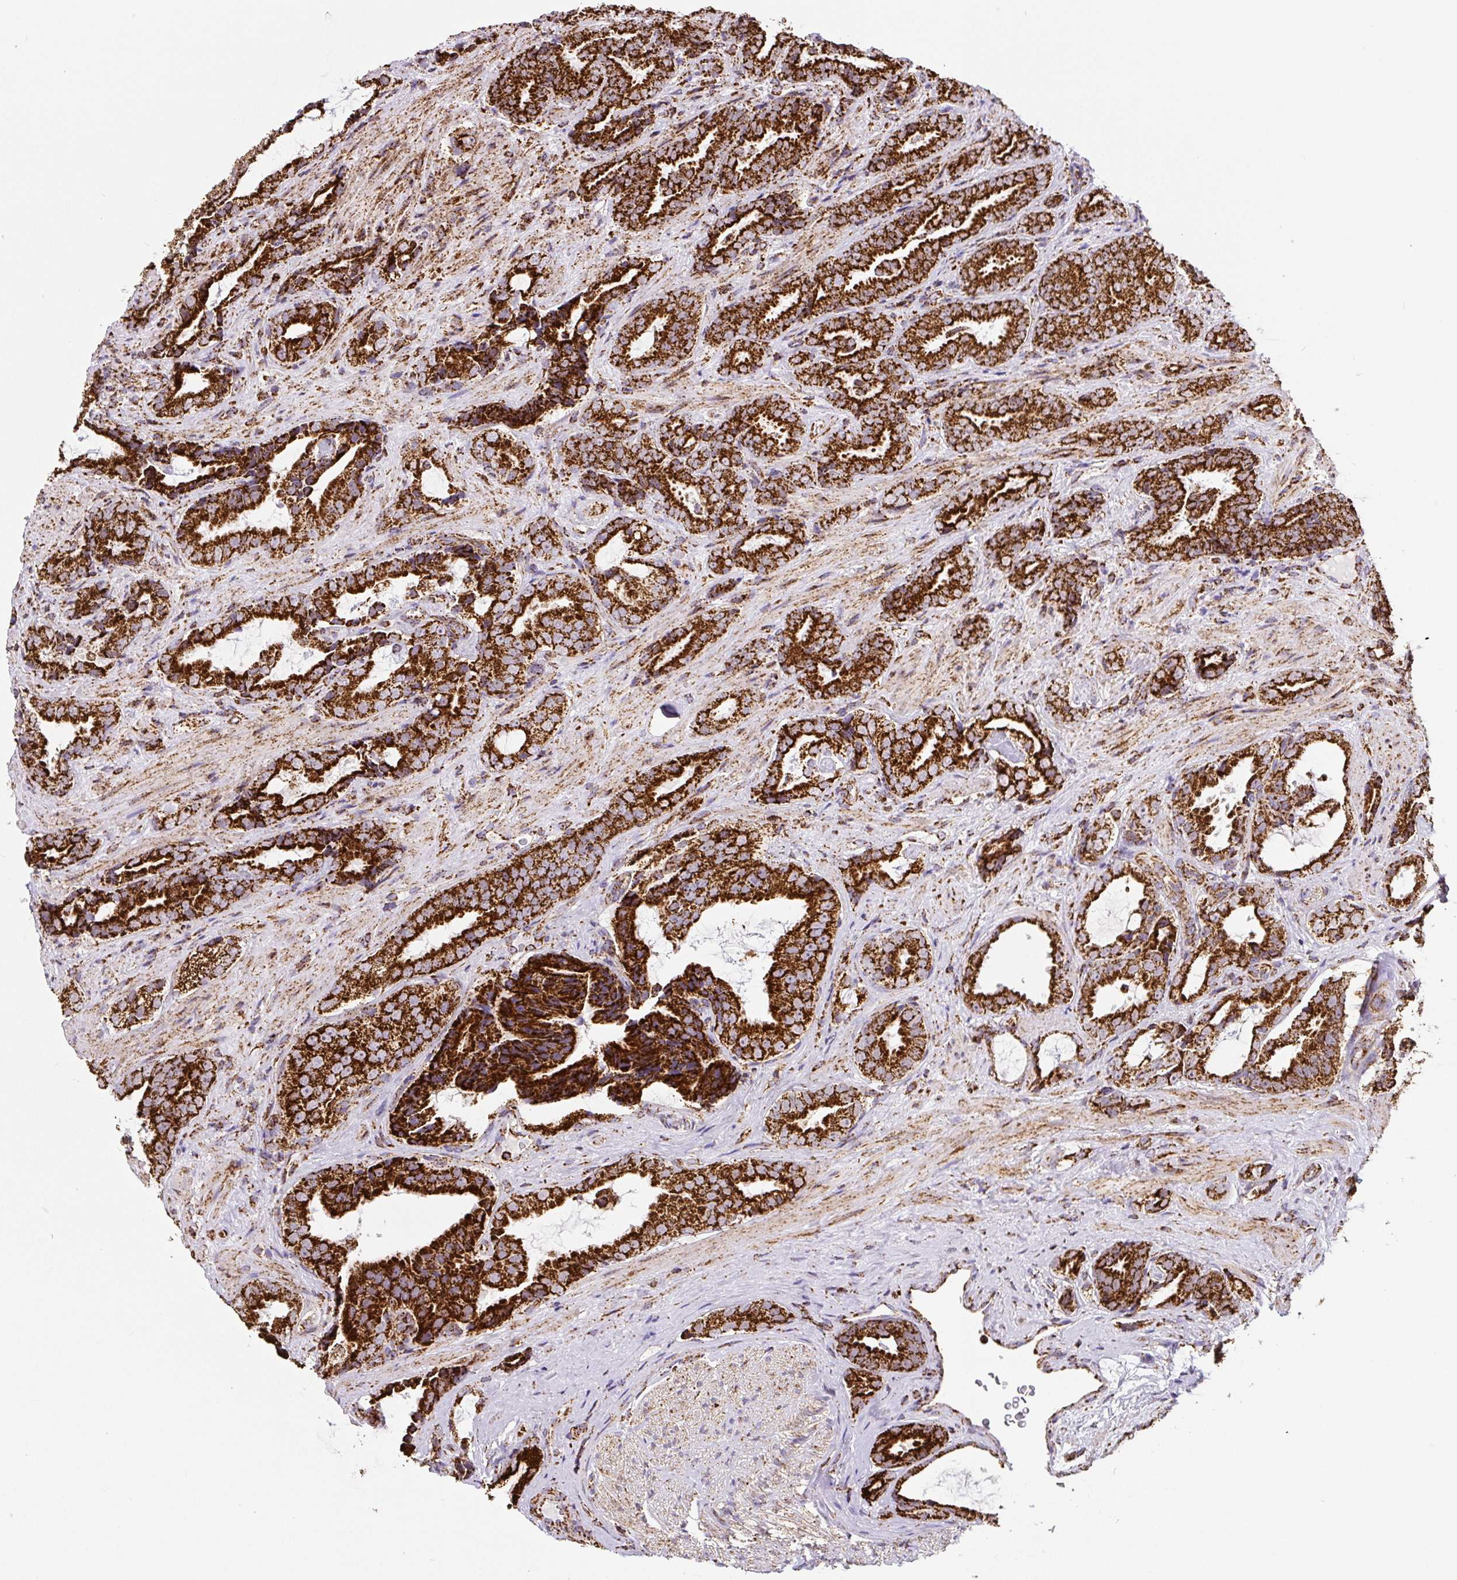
{"staining": {"intensity": "strong", "quantity": ">75%", "location": "cytoplasmic/membranous"}, "tissue": "prostate cancer", "cell_type": "Tumor cells", "image_type": "cancer", "snomed": [{"axis": "morphology", "description": "Adenocarcinoma, High grade"}, {"axis": "topography", "description": "Prostate"}], "caption": "Prostate cancer tissue shows strong cytoplasmic/membranous positivity in about >75% of tumor cells", "gene": "ATP5F1A", "patient": {"sex": "male", "age": 71}}